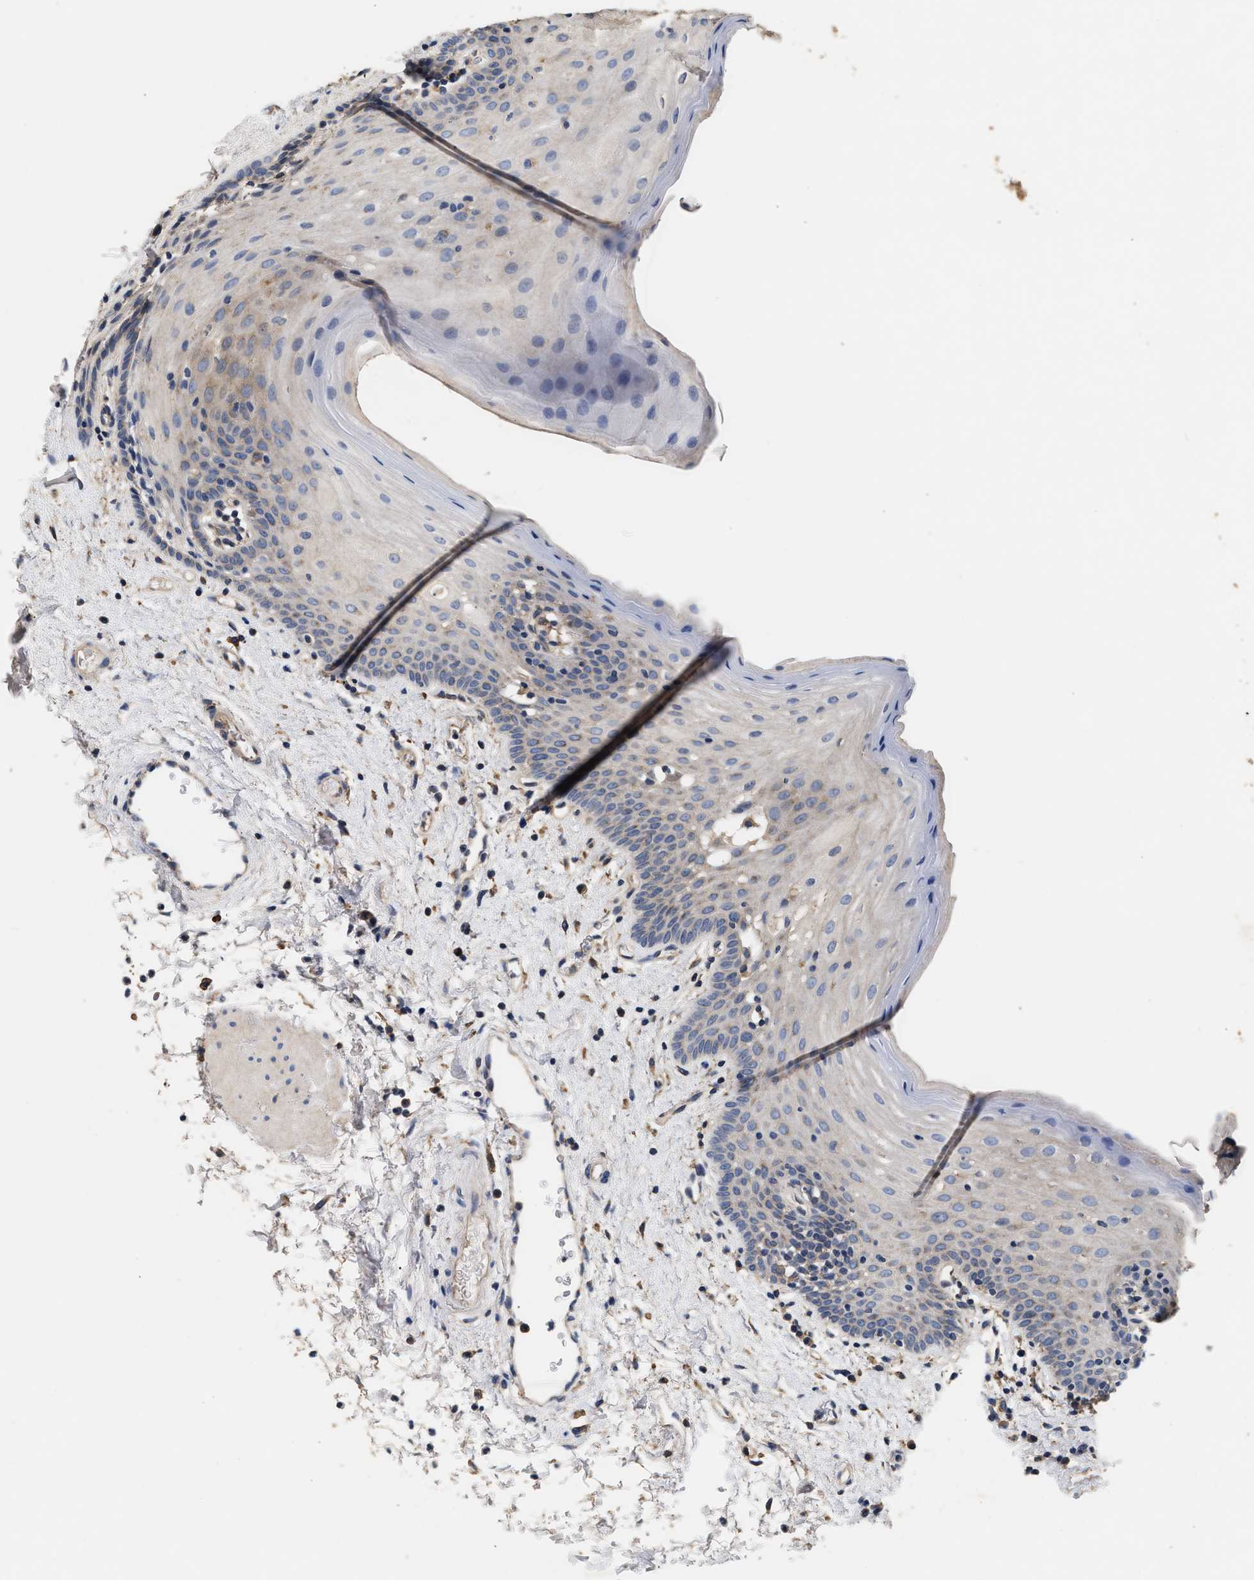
{"staining": {"intensity": "weak", "quantity": "<25%", "location": "cytoplasmic/membranous"}, "tissue": "oral mucosa", "cell_type": "Squamous epithelial cells", "image_type": "normal", "snomed": [{"axis": "morphology", "description": "Normal tissue, NOS"}, {"axis": "topography", "description": "Oral tissue"}], "caption": "High magnification brightfield microscopy of unremarkable oral mucosa stained with DAB (brown) and counterstained with hematoxylin (blue): squamous epithelial cells show no significant positivity.", "gene": "KLB", "patient": {"sex": "male", "age": 66}}